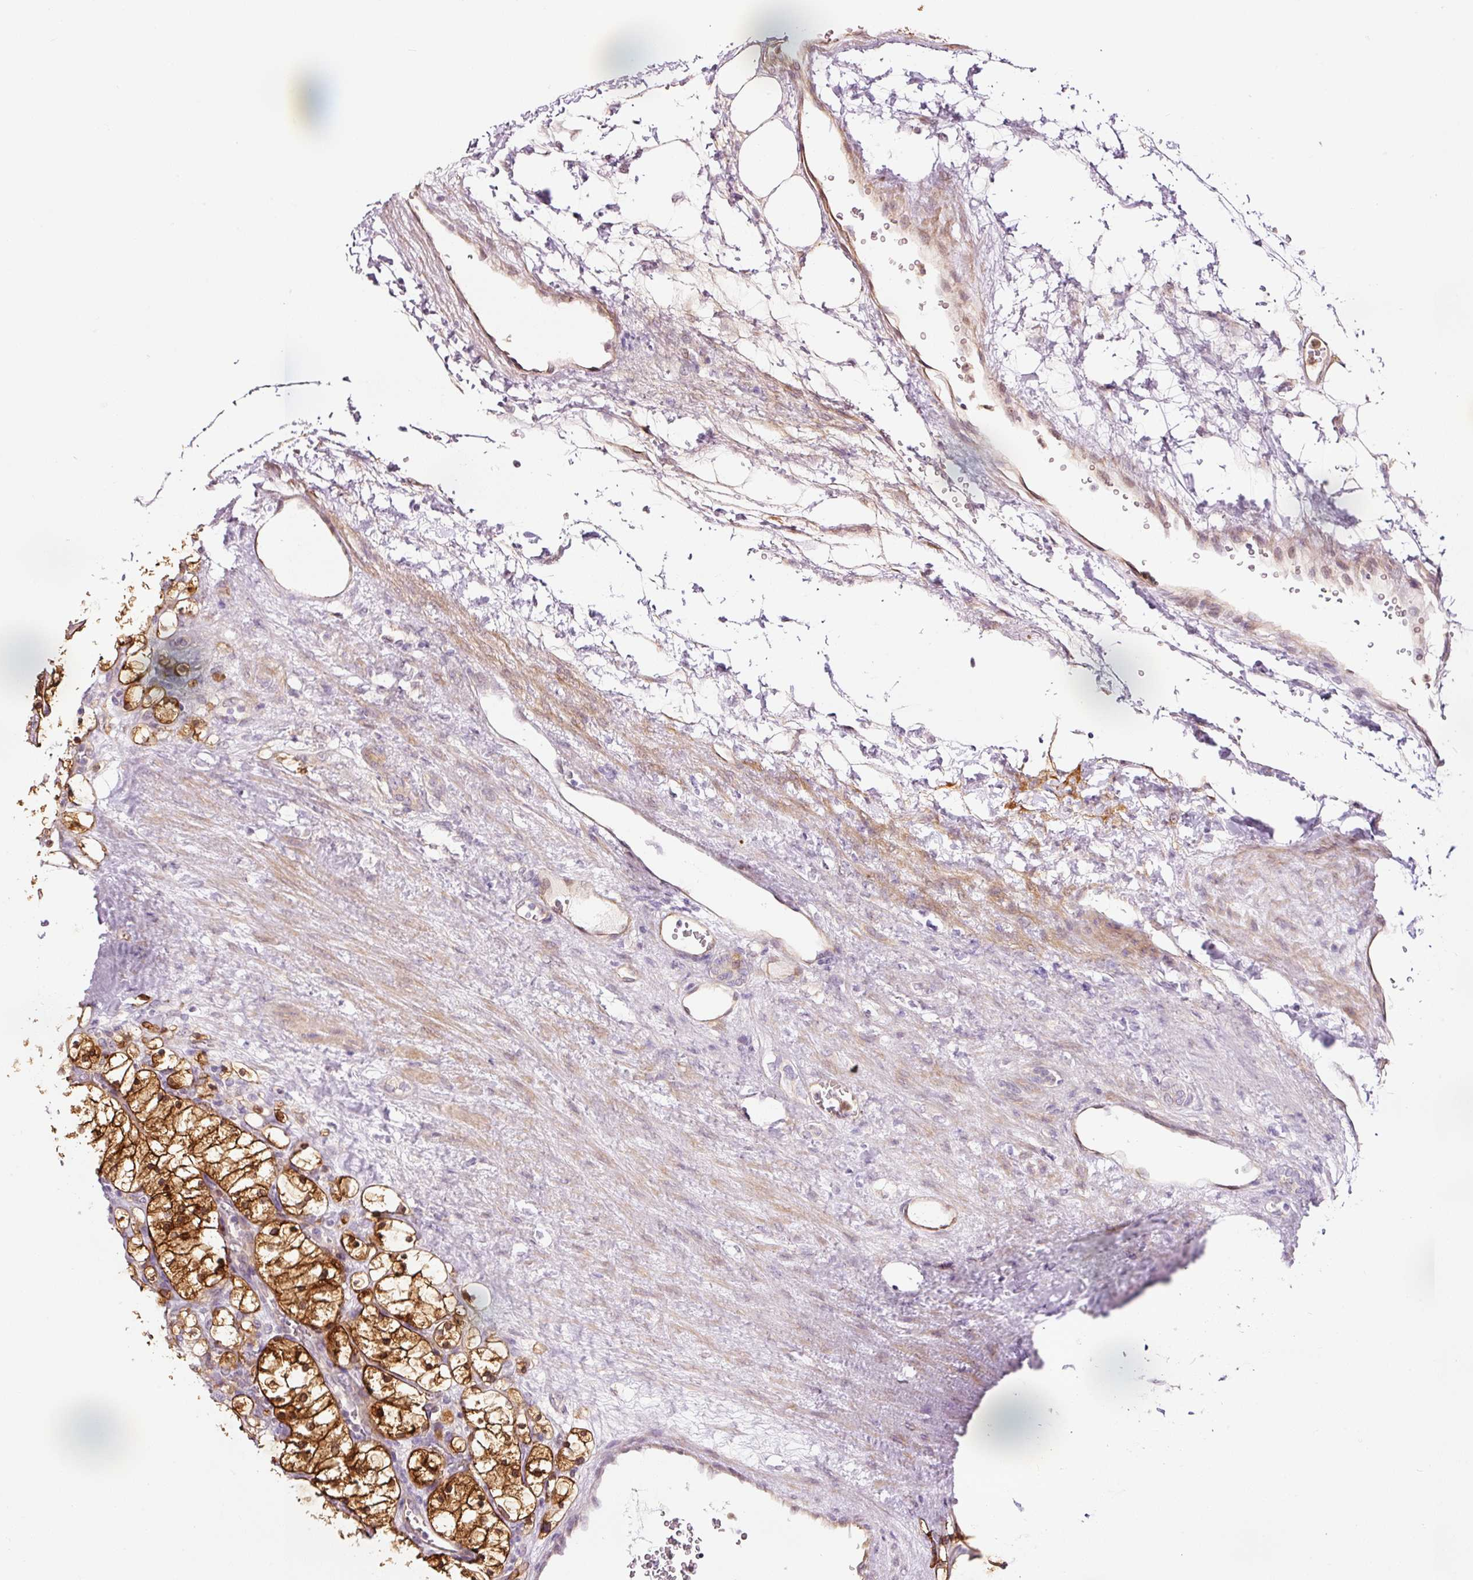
{"staining": {"intensity": "strong", "quantity": ">75%", "location": "cytoplasmic/membranous,nuclear"}, "tissue": "renal cancer", "cell_type": "Tumor cells", "image_type": "cancer", "snomed": [{"axis": "morphology", "description": "Adenocarcinoma, NOS"}, {"axis": "topography", "description": "Kidney"}], "caption": "A photomicrograph of adenocarcinoma (renal) stained for a protein exhibits strong cytoplasmic/membranous and nuclear brown staining in tumor cells. (brown staining indicates protein expression, while blue staining denotes nuclei).", "gene": "FBXL14", "patient": {"sex": "female", "age": 83}}